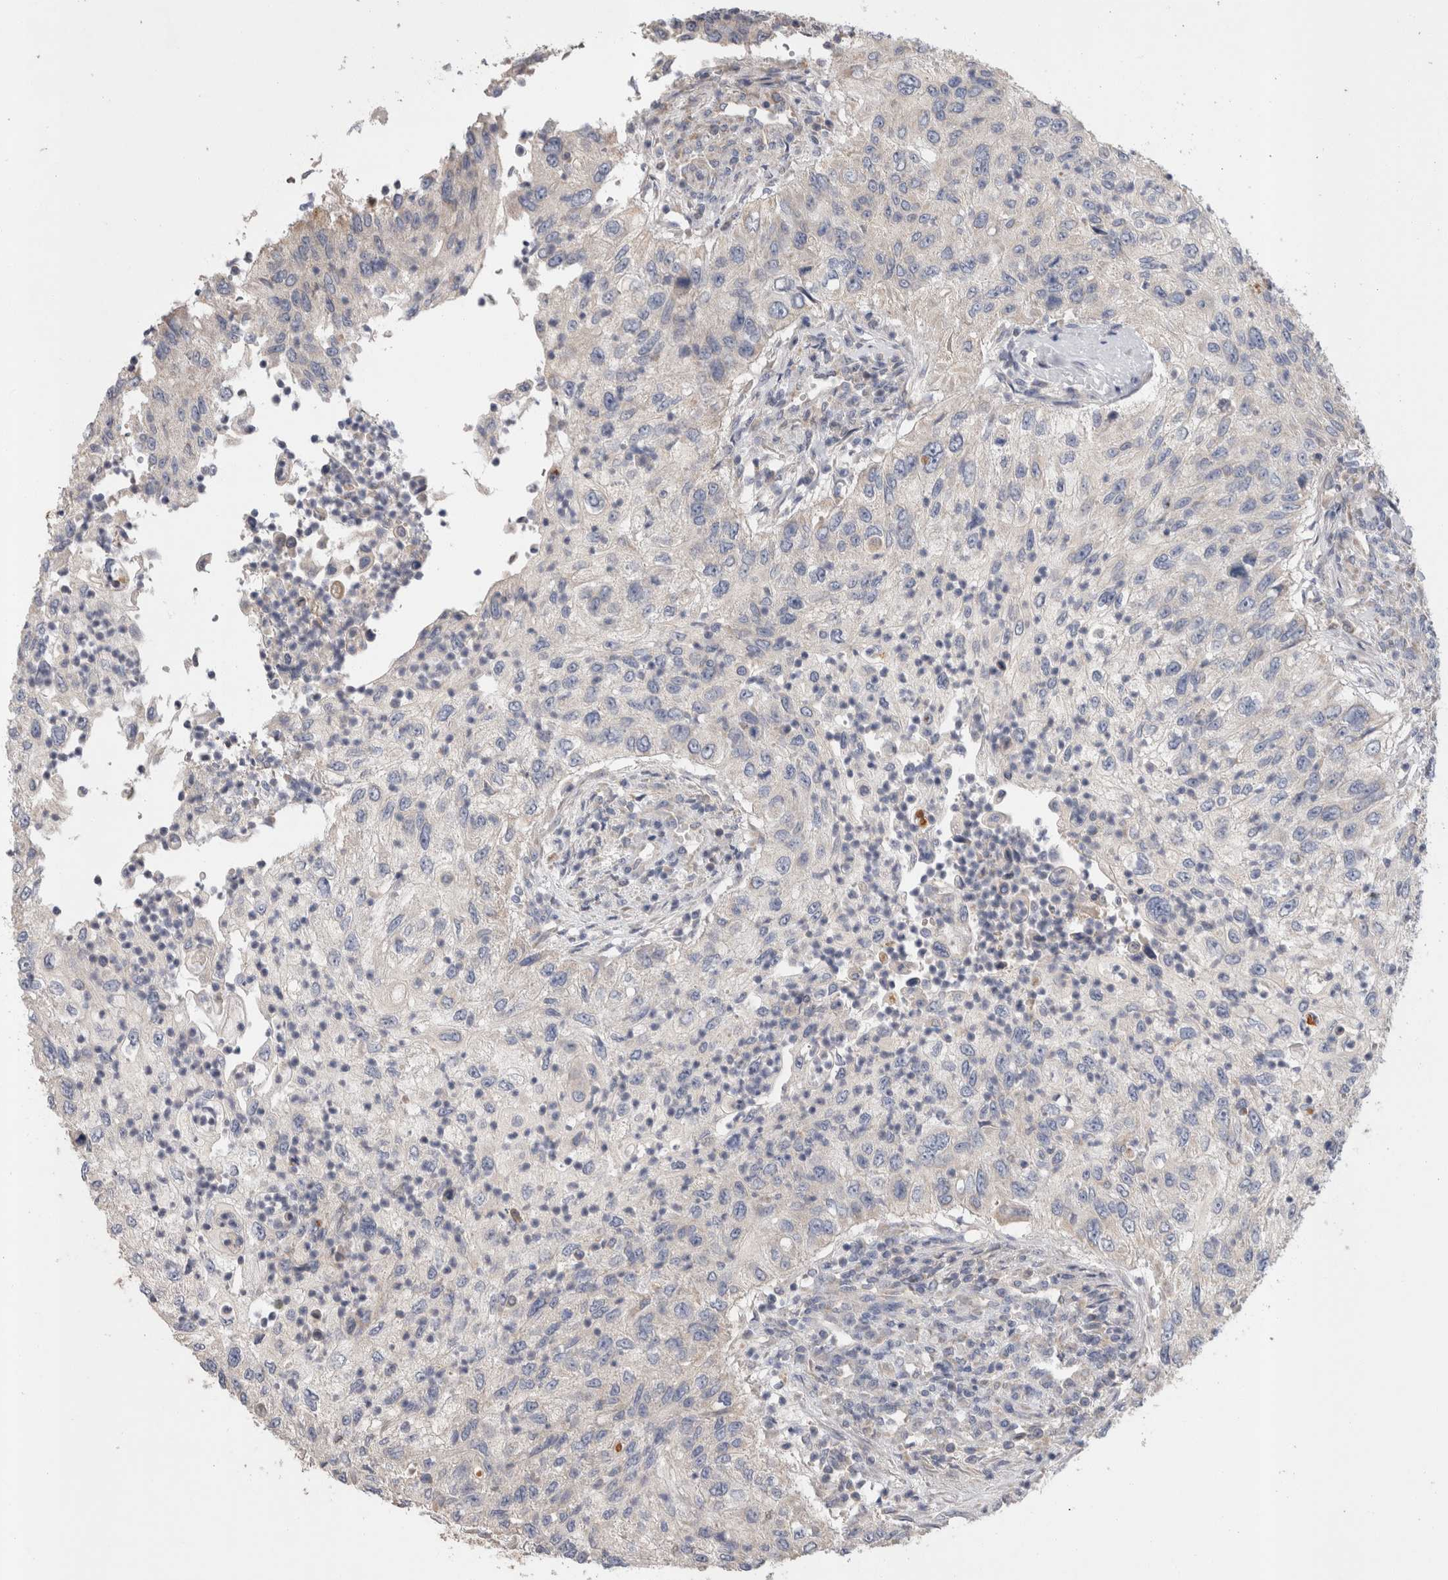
{"staining": {"intensity": "negative", "quantity": "none", "location": "none"}, "tissue": "urothelial cancer", "cell_type": "Tumor cells", "image_type": "cancer", "snomed": [{"axis": "morphology", "description": "Urothelial carcinoma, High grade"}, {"axis": "topography", "description": "Urinary bladder"}], "caption": "A histopathology image of human urothelial cancer is negative for staining in tumor cells.", "gene": "IARS2", "patient": {"sex": "female", "age": 60}}